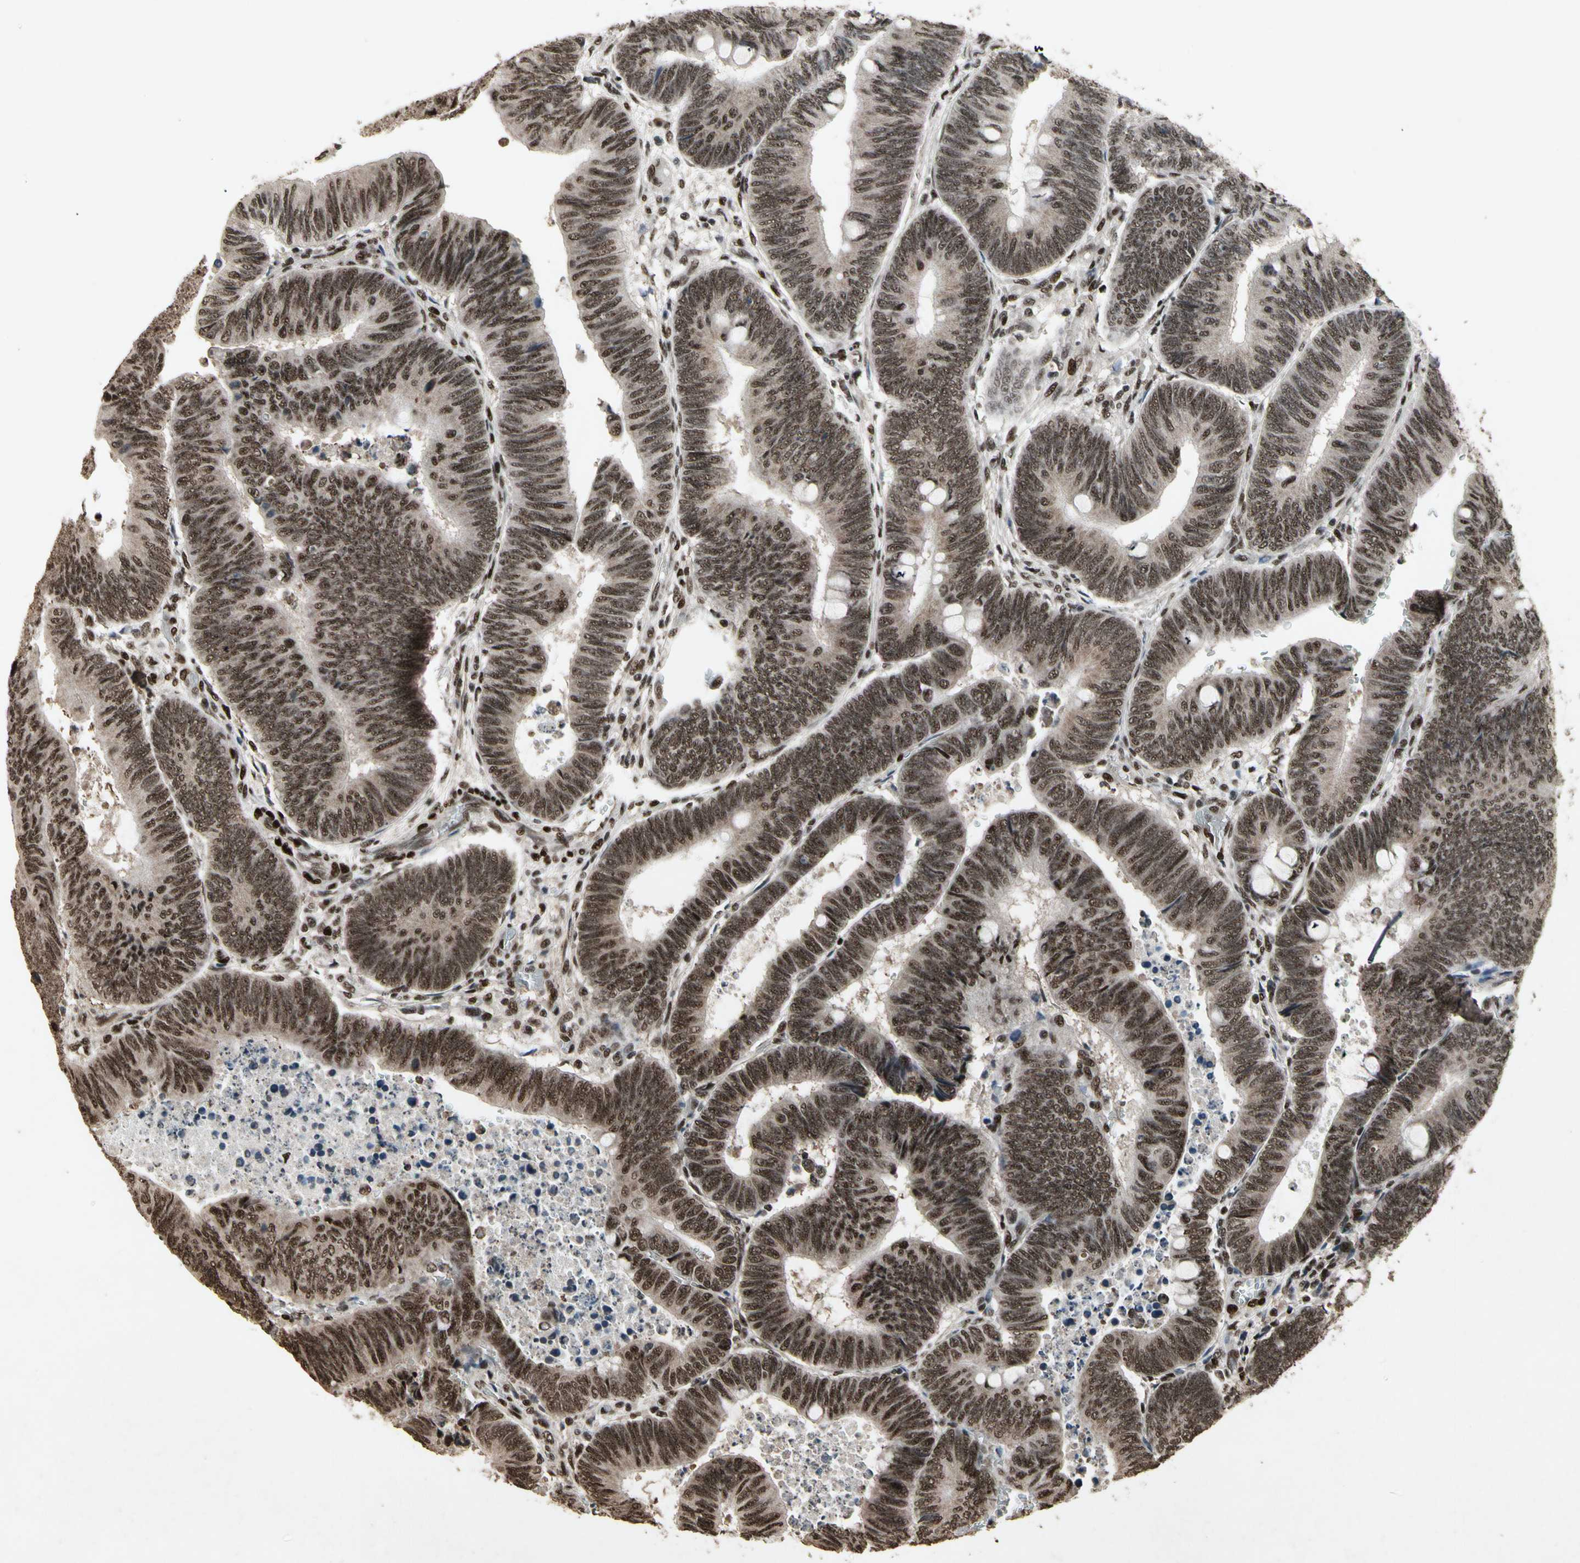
{"staining": {"intensity": "strong", "quantity": ">75%", "location": "nuclear"}, "tissue": "colorectal cancer", "cell_type": "Tumor cells", "image_type": "cancer", "snomed": [{"axis": "morphology", "description": "Normal tissue, NOS"}, {"axis": "morphology", "description": "Adenocarcinoma, NOS"}, {"axis": "topography", "description": "Rectum"}, {"axis": "topography", "description": "Peripheral nerve tissue"}], "caption": "Immunohistochemistry (DAB (3,3'-diaminobenzidine)) staining of colorectal adenocarcinoma exhibits strong nuclear protein positivity in about >75% of tumor cells.", "gene": "TBX2", "patient": {"sex": "male", "age": 92}}